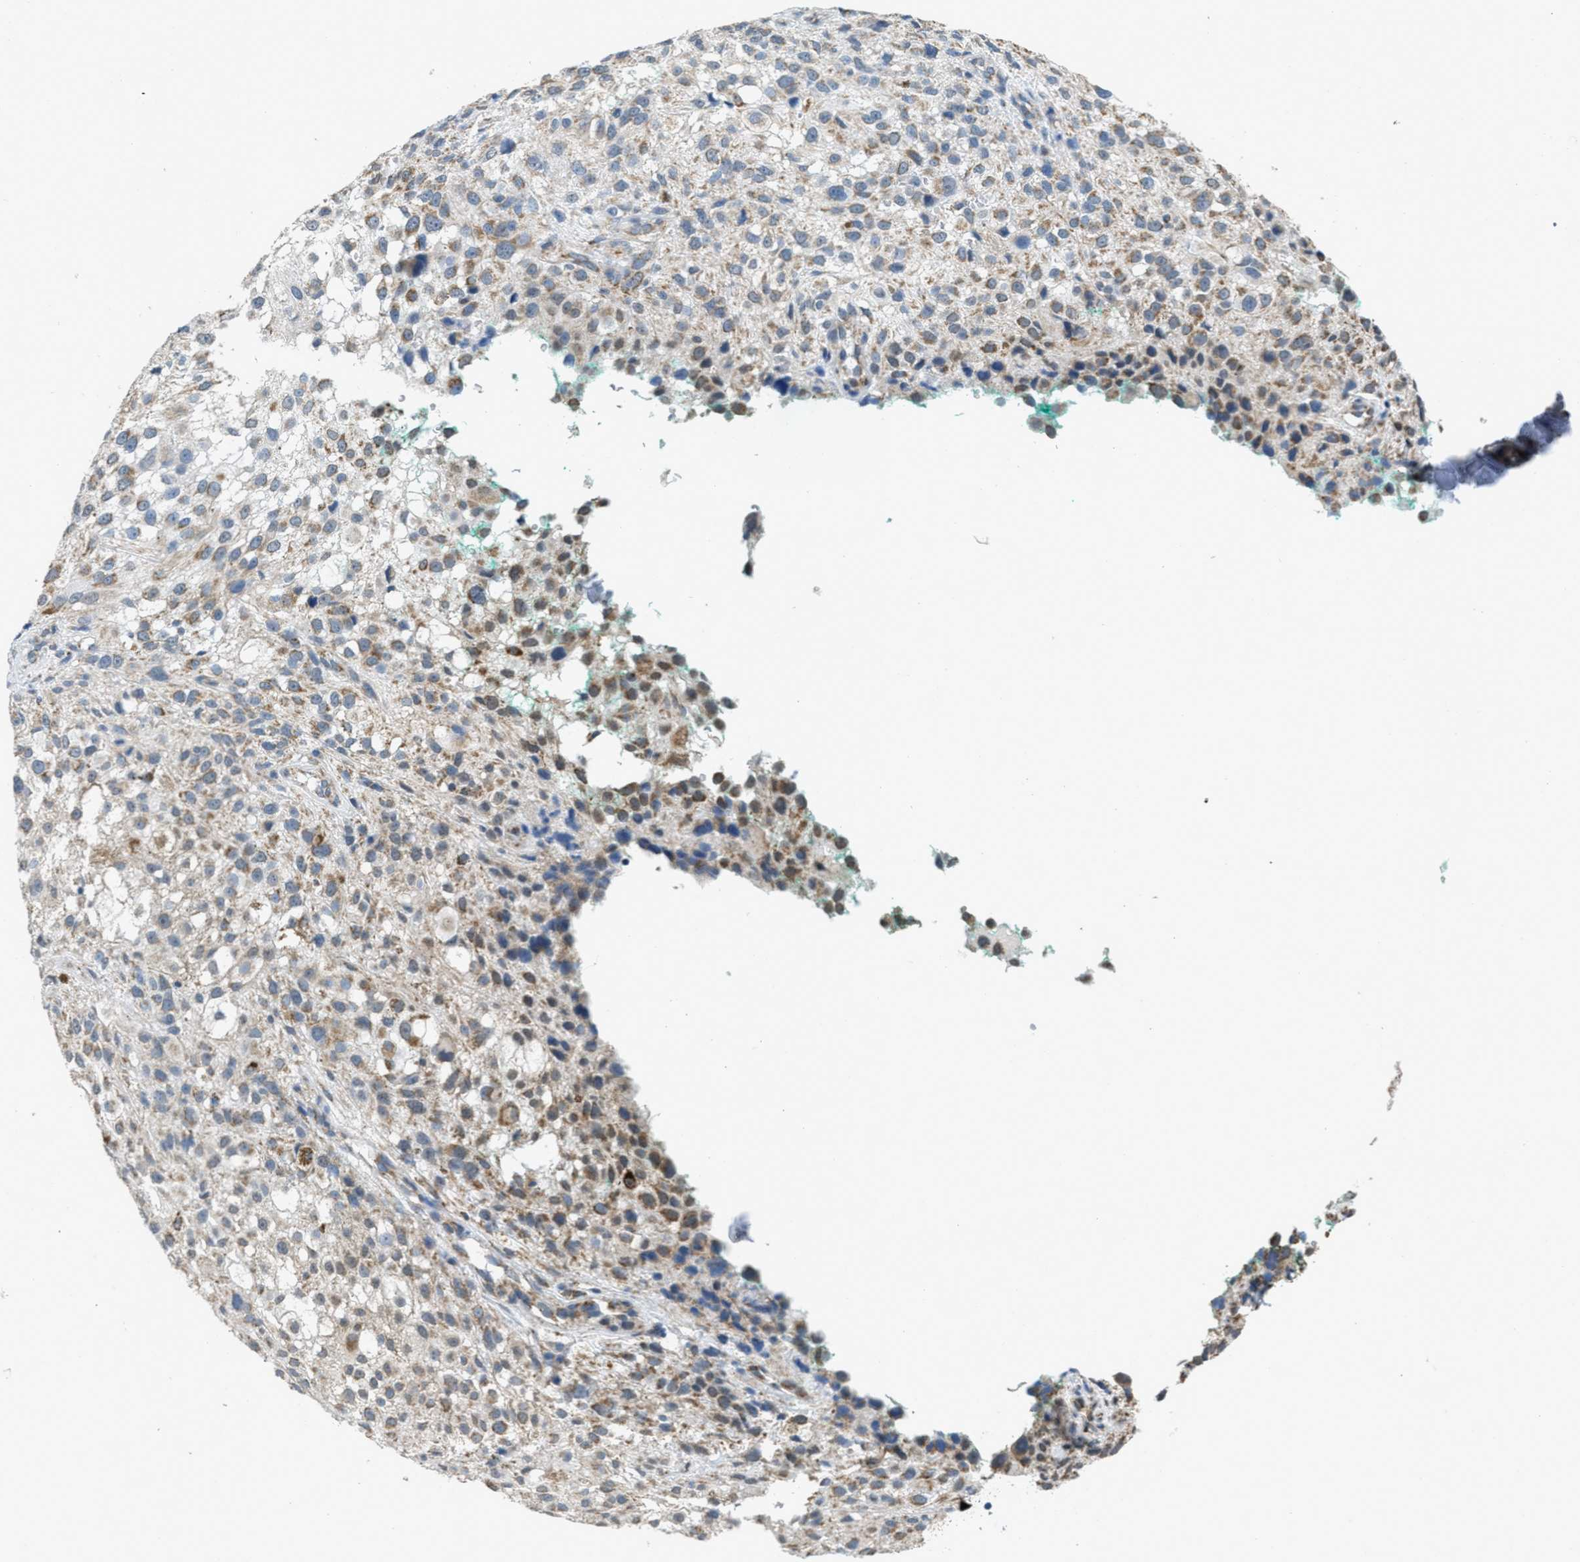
{"staining": {"intensity": "moderate", "quantity": "25%-75%", "location": "cytoplasmic/membranous"}, "tissue": "melanoma", "cell_type": "Tumor cells", "image_type": "cancer", "snomed": [{"axis": "morphology", "description": "Necrosis, NOS"}, {"axis": "morphology", "description": "Malignant melanoma, NOS"}, {"axis": "topography", "description": "Skin"}], "caption": "This is a micrograph of IHC staining of melanoma, which shows moderate positivity in the cytoplasmic/membranous of tumor cells.", "gene": "TOMM70", "patient": {"sex": "female", "age": 87}}